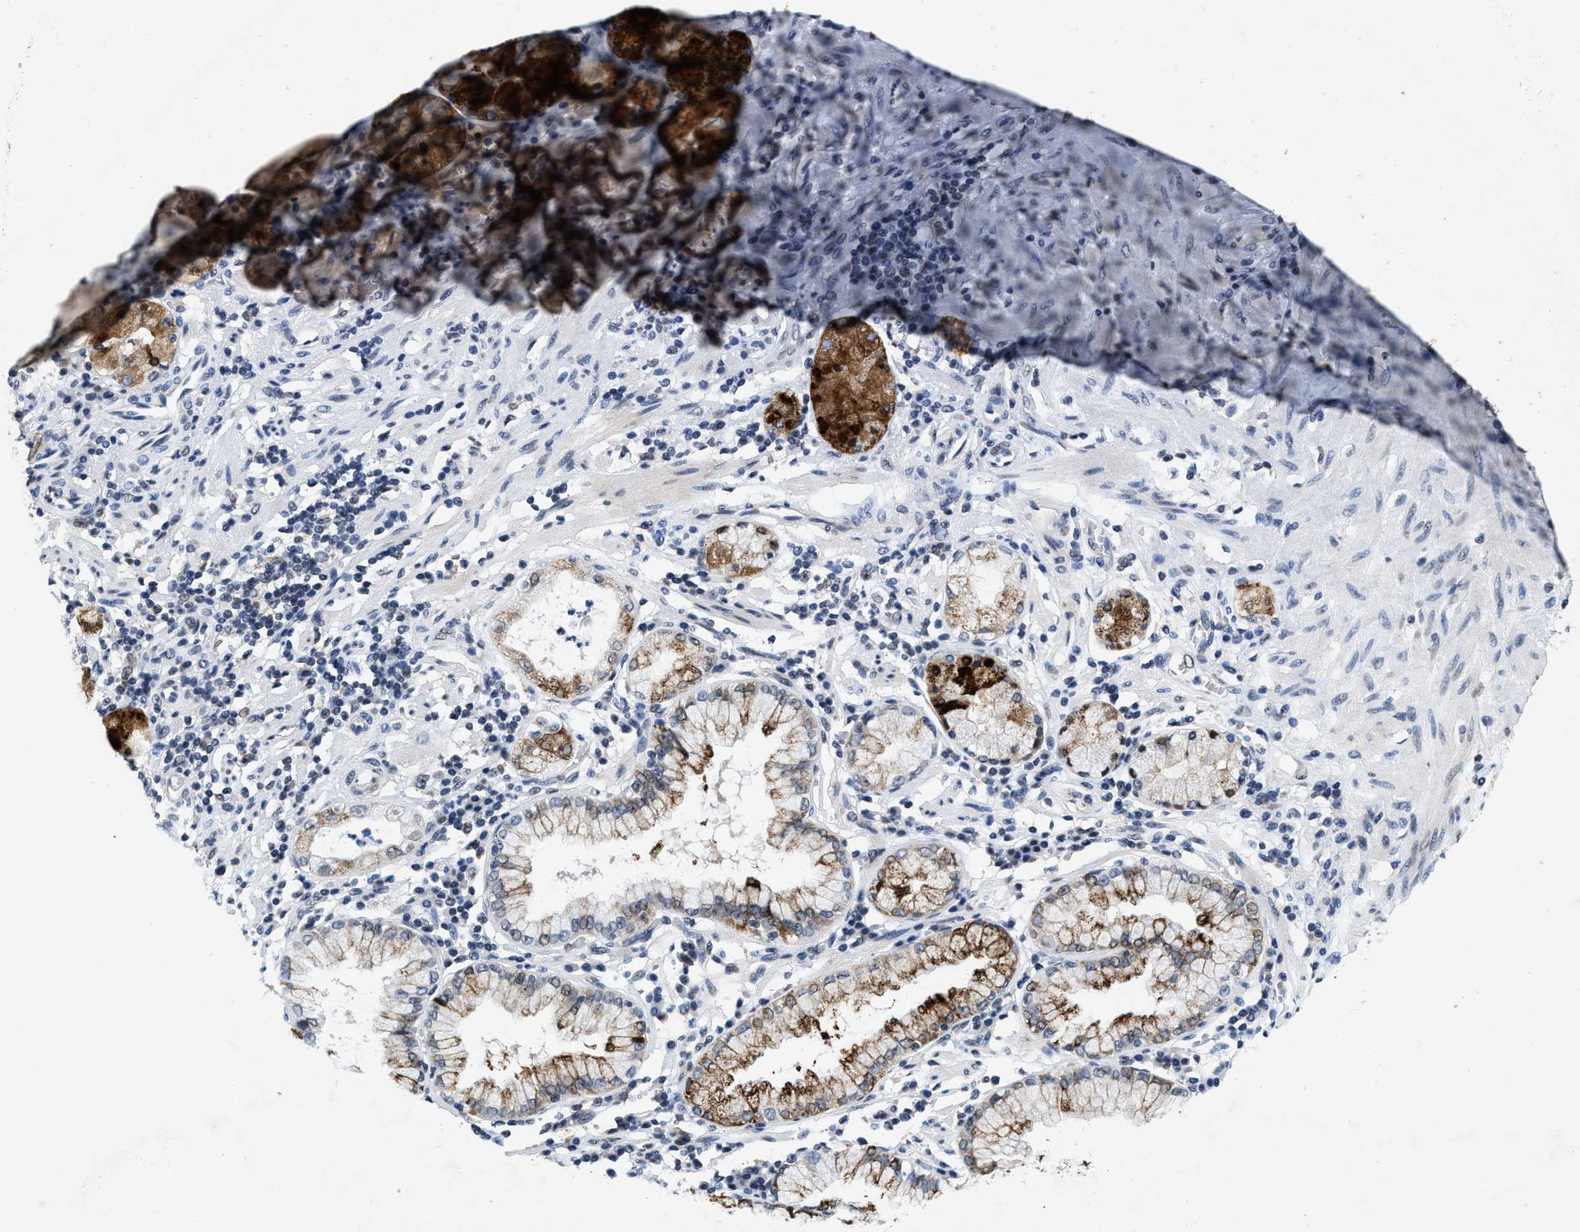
{"staining": {"intensity": "strong", "quantity": "25%-75%", "location": "cytoplasmic/membranous"}, "tissue": "stomach cancer", "cell_type": "Tumor cells", "image_type": "cancer", "snomed": [{"axis": "morphology", "description": "Adenocarcinoma, NOS"}, {"axis": "topography", "description": "Stomach"}], "caption": "Protein expression analysis of stomach cancer (adenocarcinoma) exhibits strong cytoplasmic/membranous staining in about 25%-75% of tumor cells.", "gene": "SUPT16H", "patient": {"sex": "male", "age": 82}}